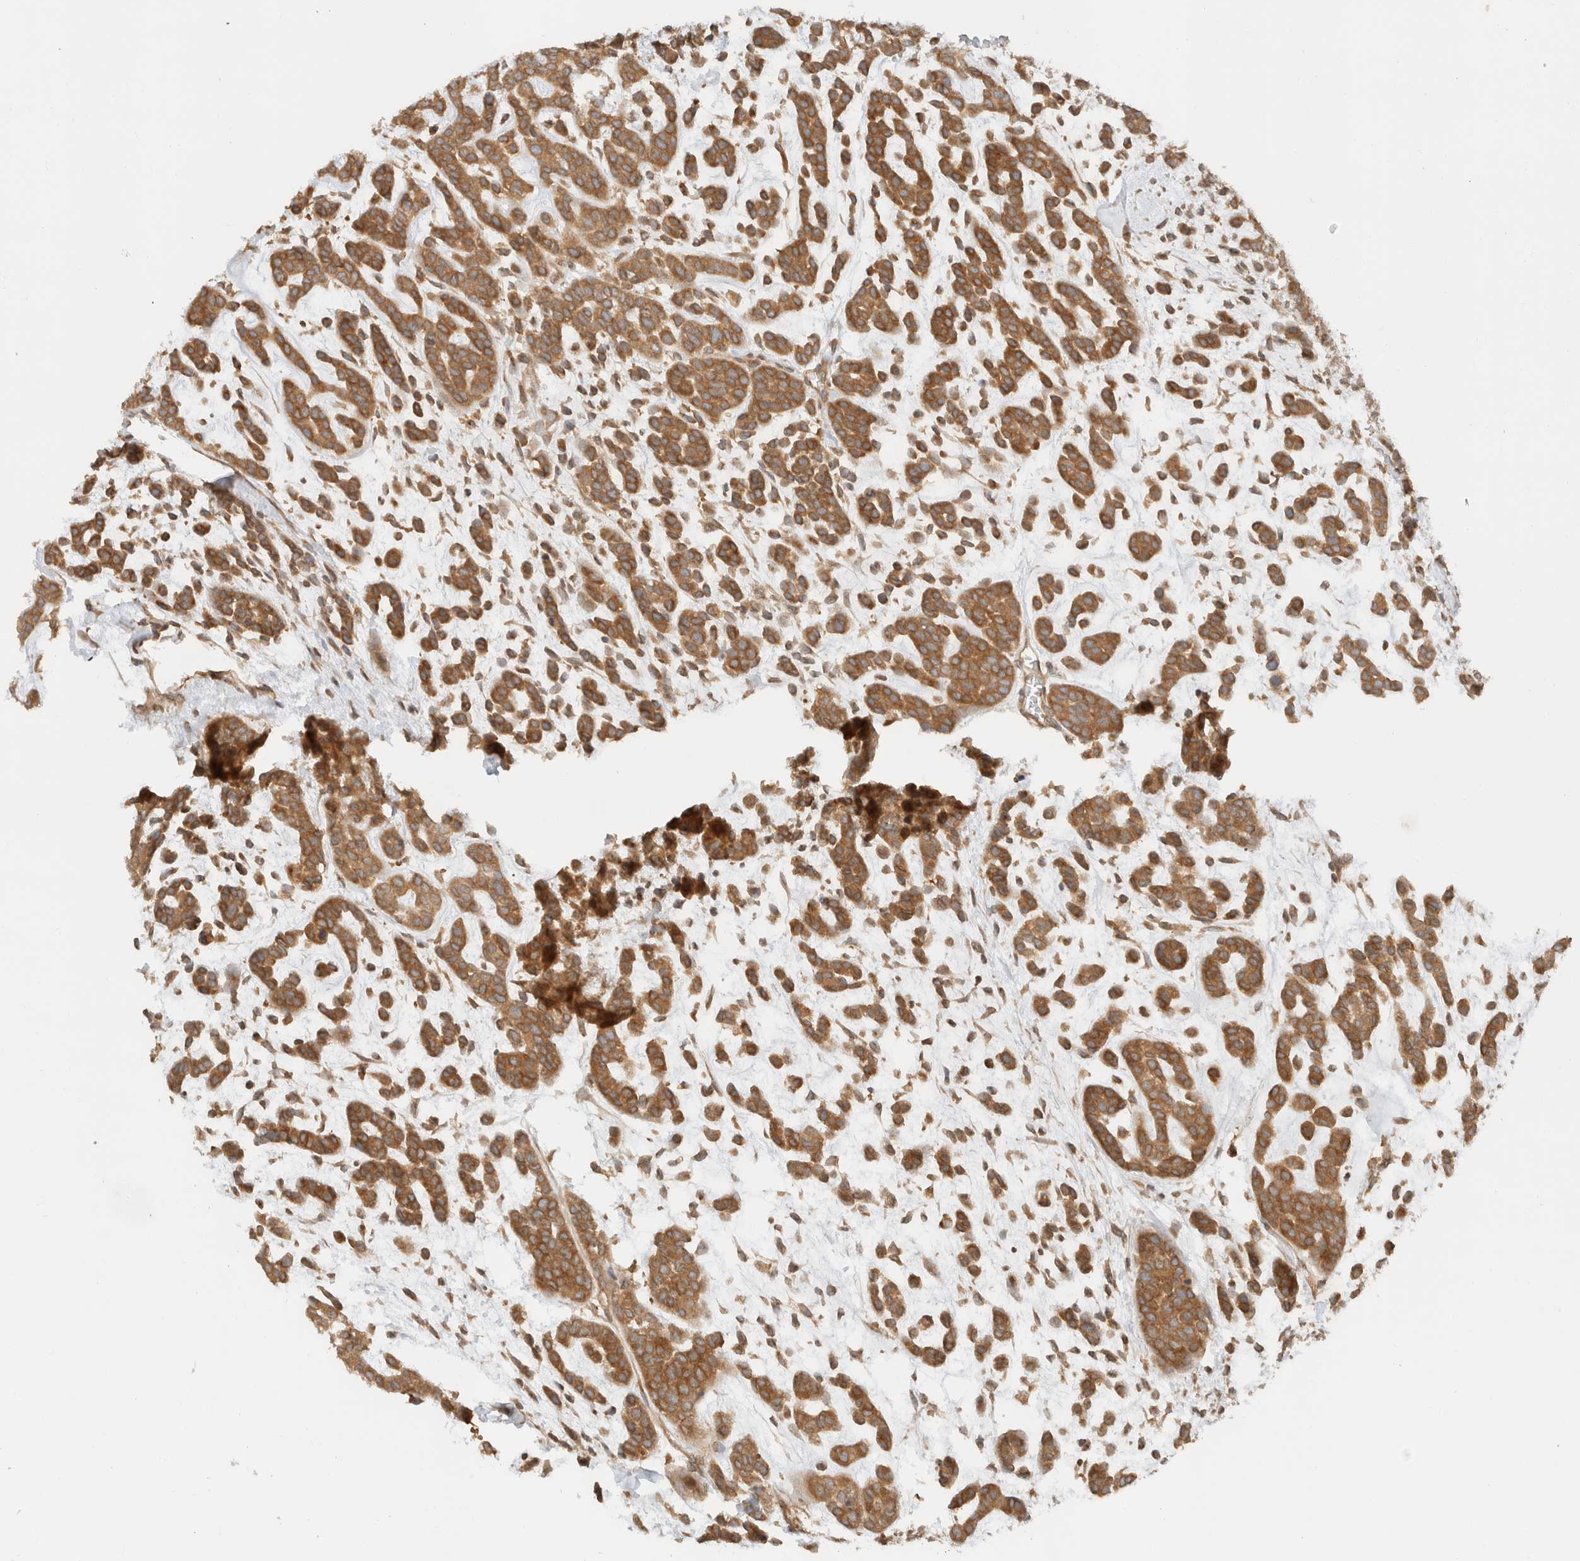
{"staining": {"intensity": "moderate", "quantity": ">75%", "location": "cytoplasmic/membranous"}, "tissue": "head and neck cancer", "cell_type": "Tumor cells", "image_type": "cancer", "snomed": [{"axis": "morphology", "description": "Adenocarcinoma, NOS"}, {"axis": "morphology", "description": "Adenoma, NOS"}, {"axis": "topography", "description": "Head-Neck"}], "caption": "Human adenocarcinoma (head and neck) stained with a brown dye displays moderate cytoplasmic/membranous positive positivity in about >75% of tumor cells.", "gene": "ARFGEF2", "patient": {"sex": "female", "age": 55}}